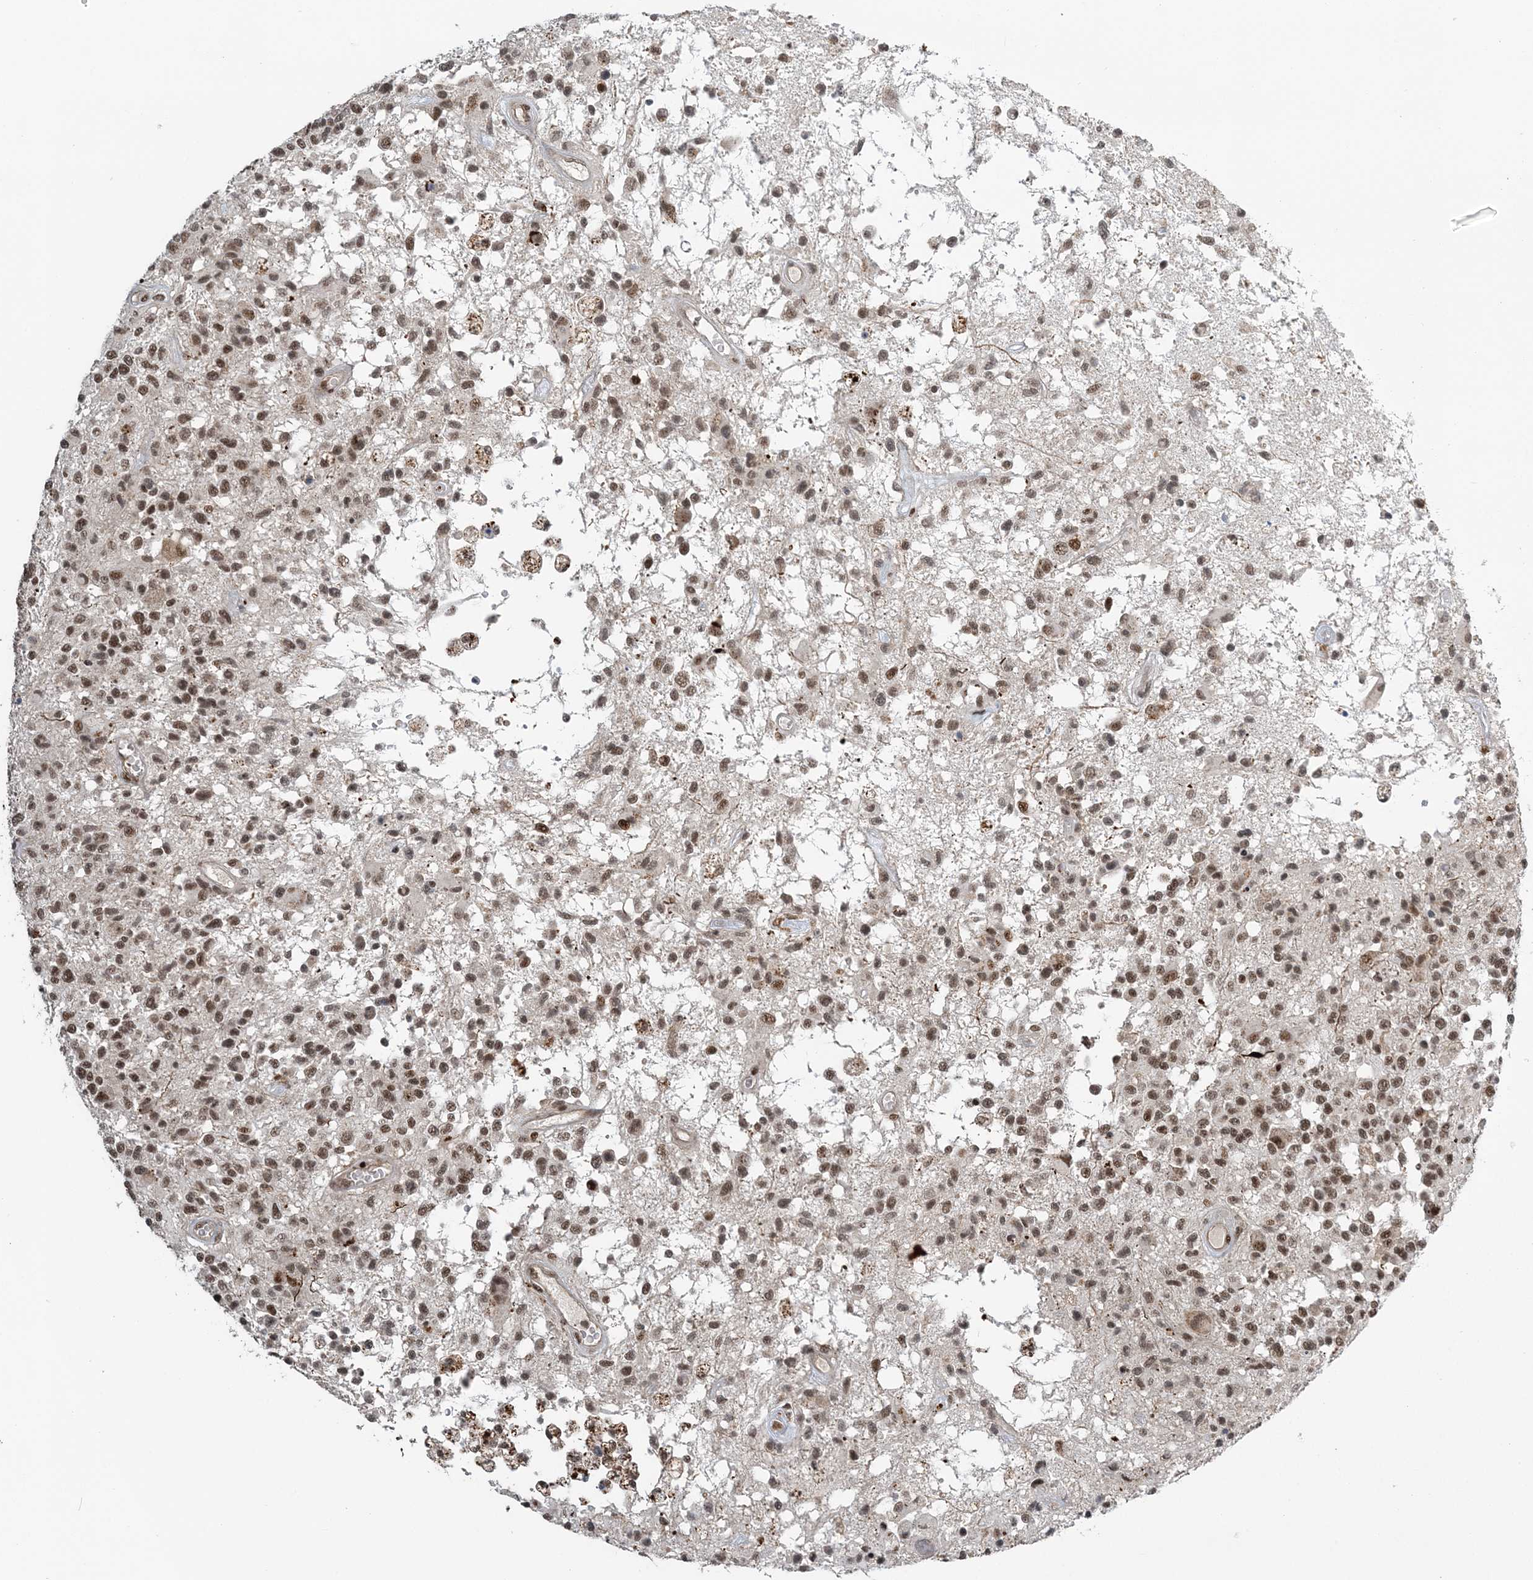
{"staining": {"intensity": "moderate", "quantity": ">75%", "location": "nuclear"}, "tissue": "glioma", "cell_type": "Tumor cells", "image_type": "cancer", "snomed": [{"axis": "morphology", "description": "Glioma, malignant, High grade"}, {"axis": "morphology", "description": "Glioblastoma, NOS"}, {"axis": "topography", "description": "Brain"}], "caption": "Immunohistochemical staining of glioblastoma exhibits medium levels of moderate nuclear protein staining in approximately >75% of tumor cells.", "gene": "CWC22", "patient": {"sex": "male", "age": 60}}